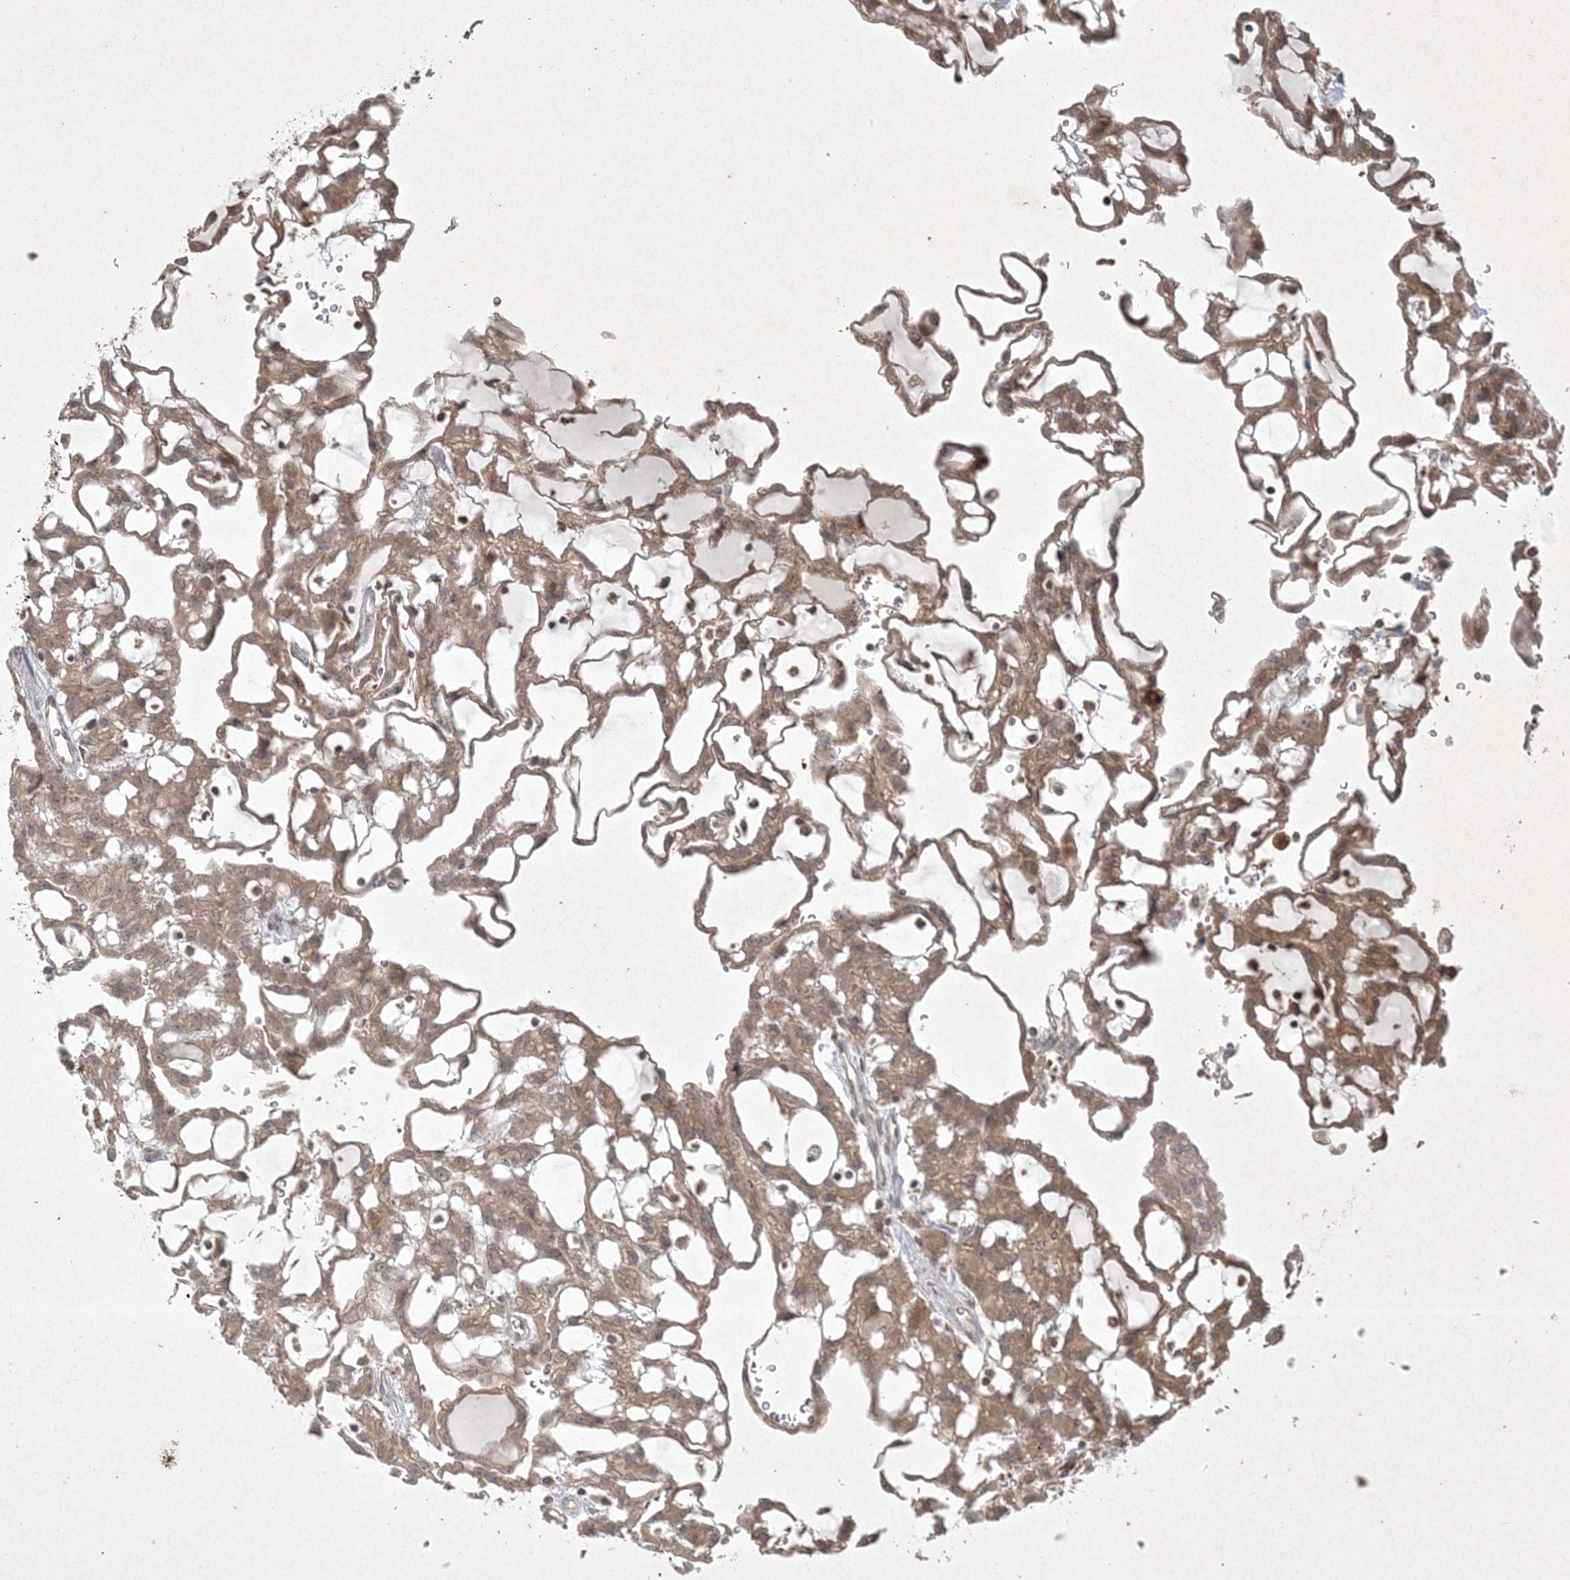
{"staining": {"intensity": "weak", "quantity": ">75%", "location": "cytoplasmic/membranous,nuclear"}, "tissue": "renal cancer", "cell_type": "Tumor cells", "image_type": "cancer", "snomed": [{"axis": "morphology", "description": "Adenocarcinoma, NOS"}, {"axis": "topography", "description": "Kidney"}], "caption": "A photomicrograph showing weak cytoplasmic/membranous and nuclear staining in about >75% of tumor cells in renal cancer, as visualized by brown immunohistochemical staining.", "gene": "NRBP2", "patient": {"sex": "male", "age": 63}}